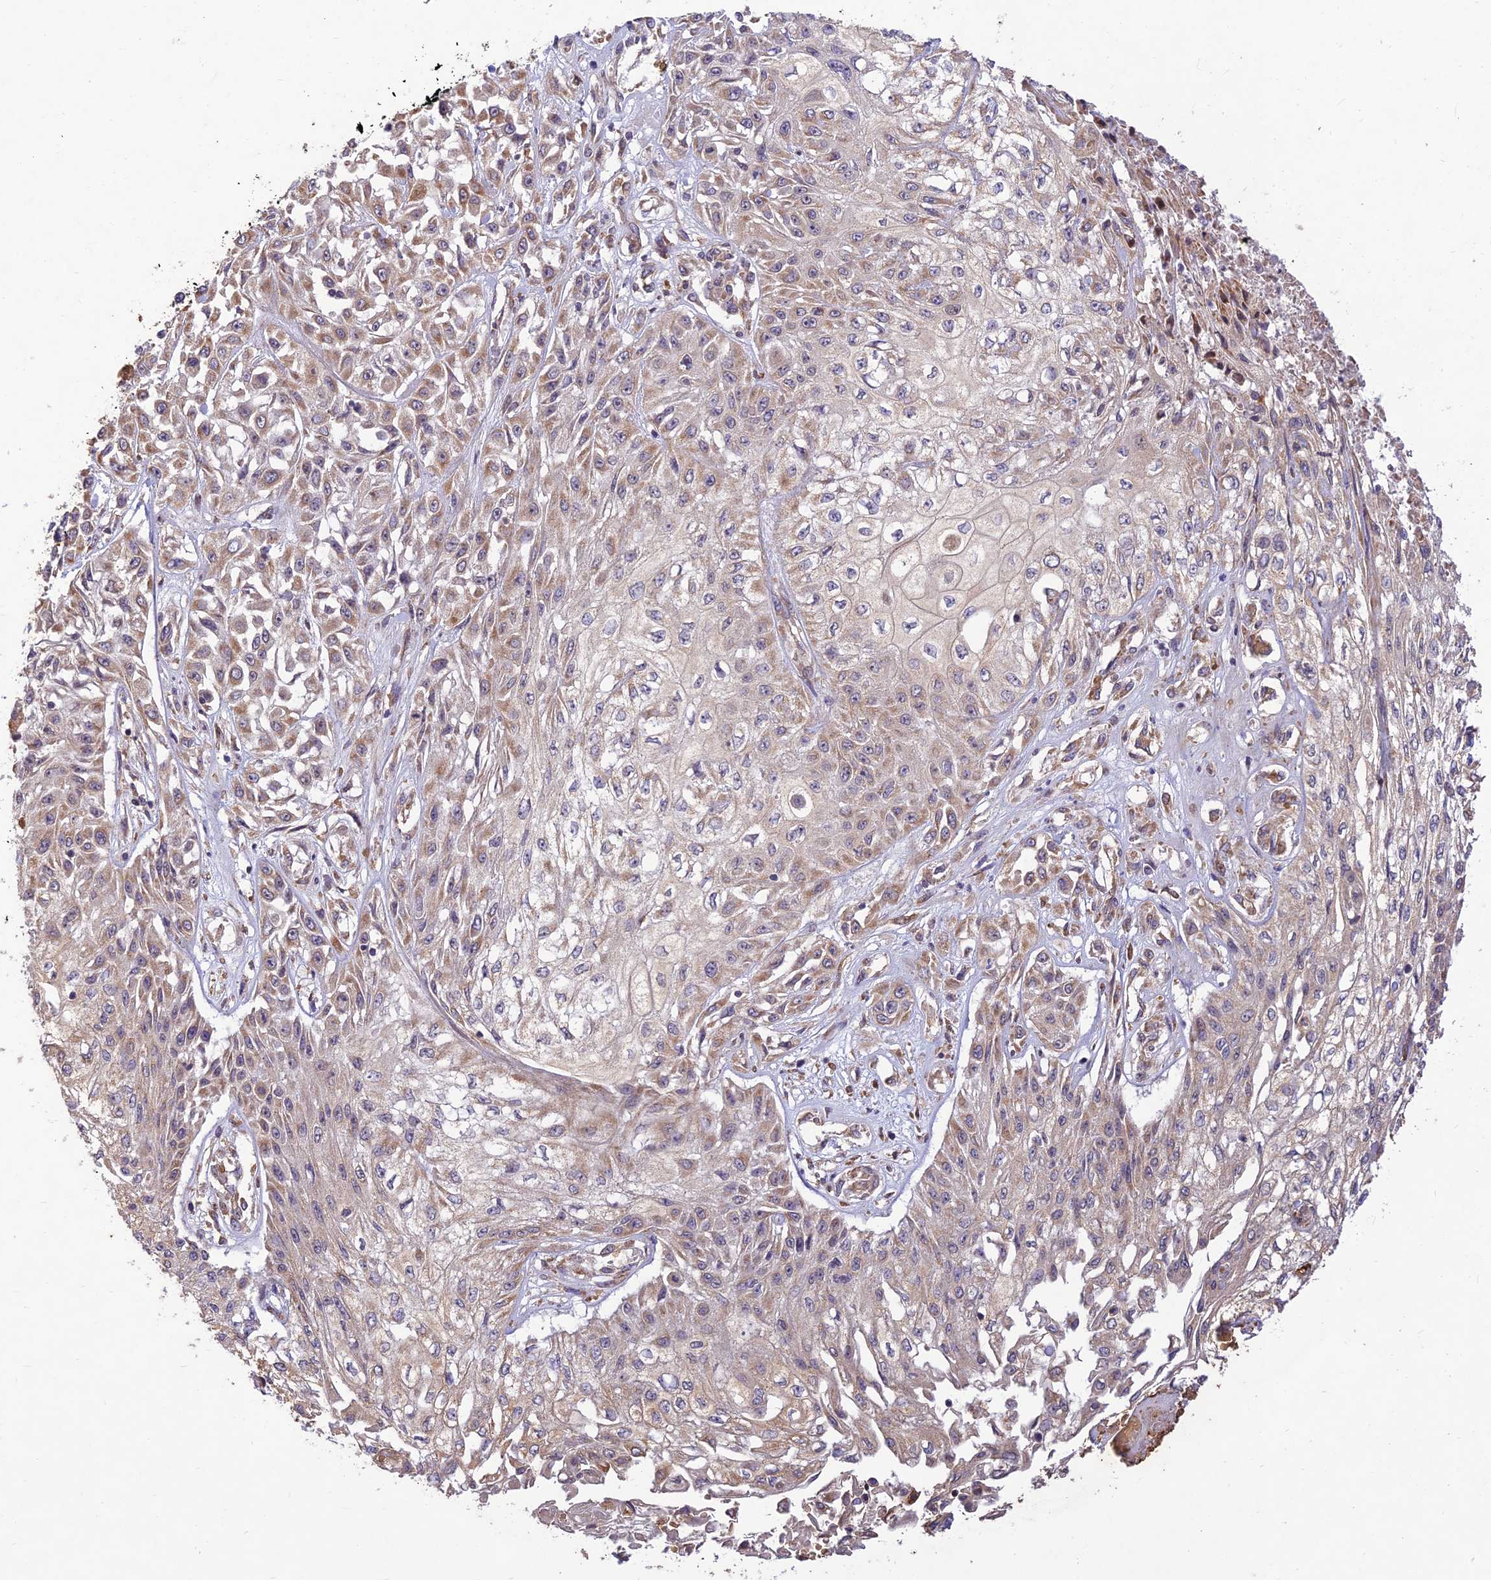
{"staining": {"intensity": "weak", "quantity": "25%-75%", "location": "cytoplasmic/membranous"}, "tissue": "skin cancer", "cell_type": "Tumor cells", "image_type": "cancer", "snomed": [{"axis": "morphology", "description": "Squamous cell carcinoma, NOS"}, {"axis": "morphology", "description": "Squamous cell carcinoma, metastatic, NOS"}, {"axis": "topography", "description": "Skin"}, {"axis": "topography", "description": "Lymph node"}], "caption": "This is a micrograph of immunohistochemistry (IHC) staining of skin cancer, which shows weak expression in the cytoplasmic/membranous of tumor cells.", "gene": "PPP1R11", "patient": {"sex": "male", "age": 75}}